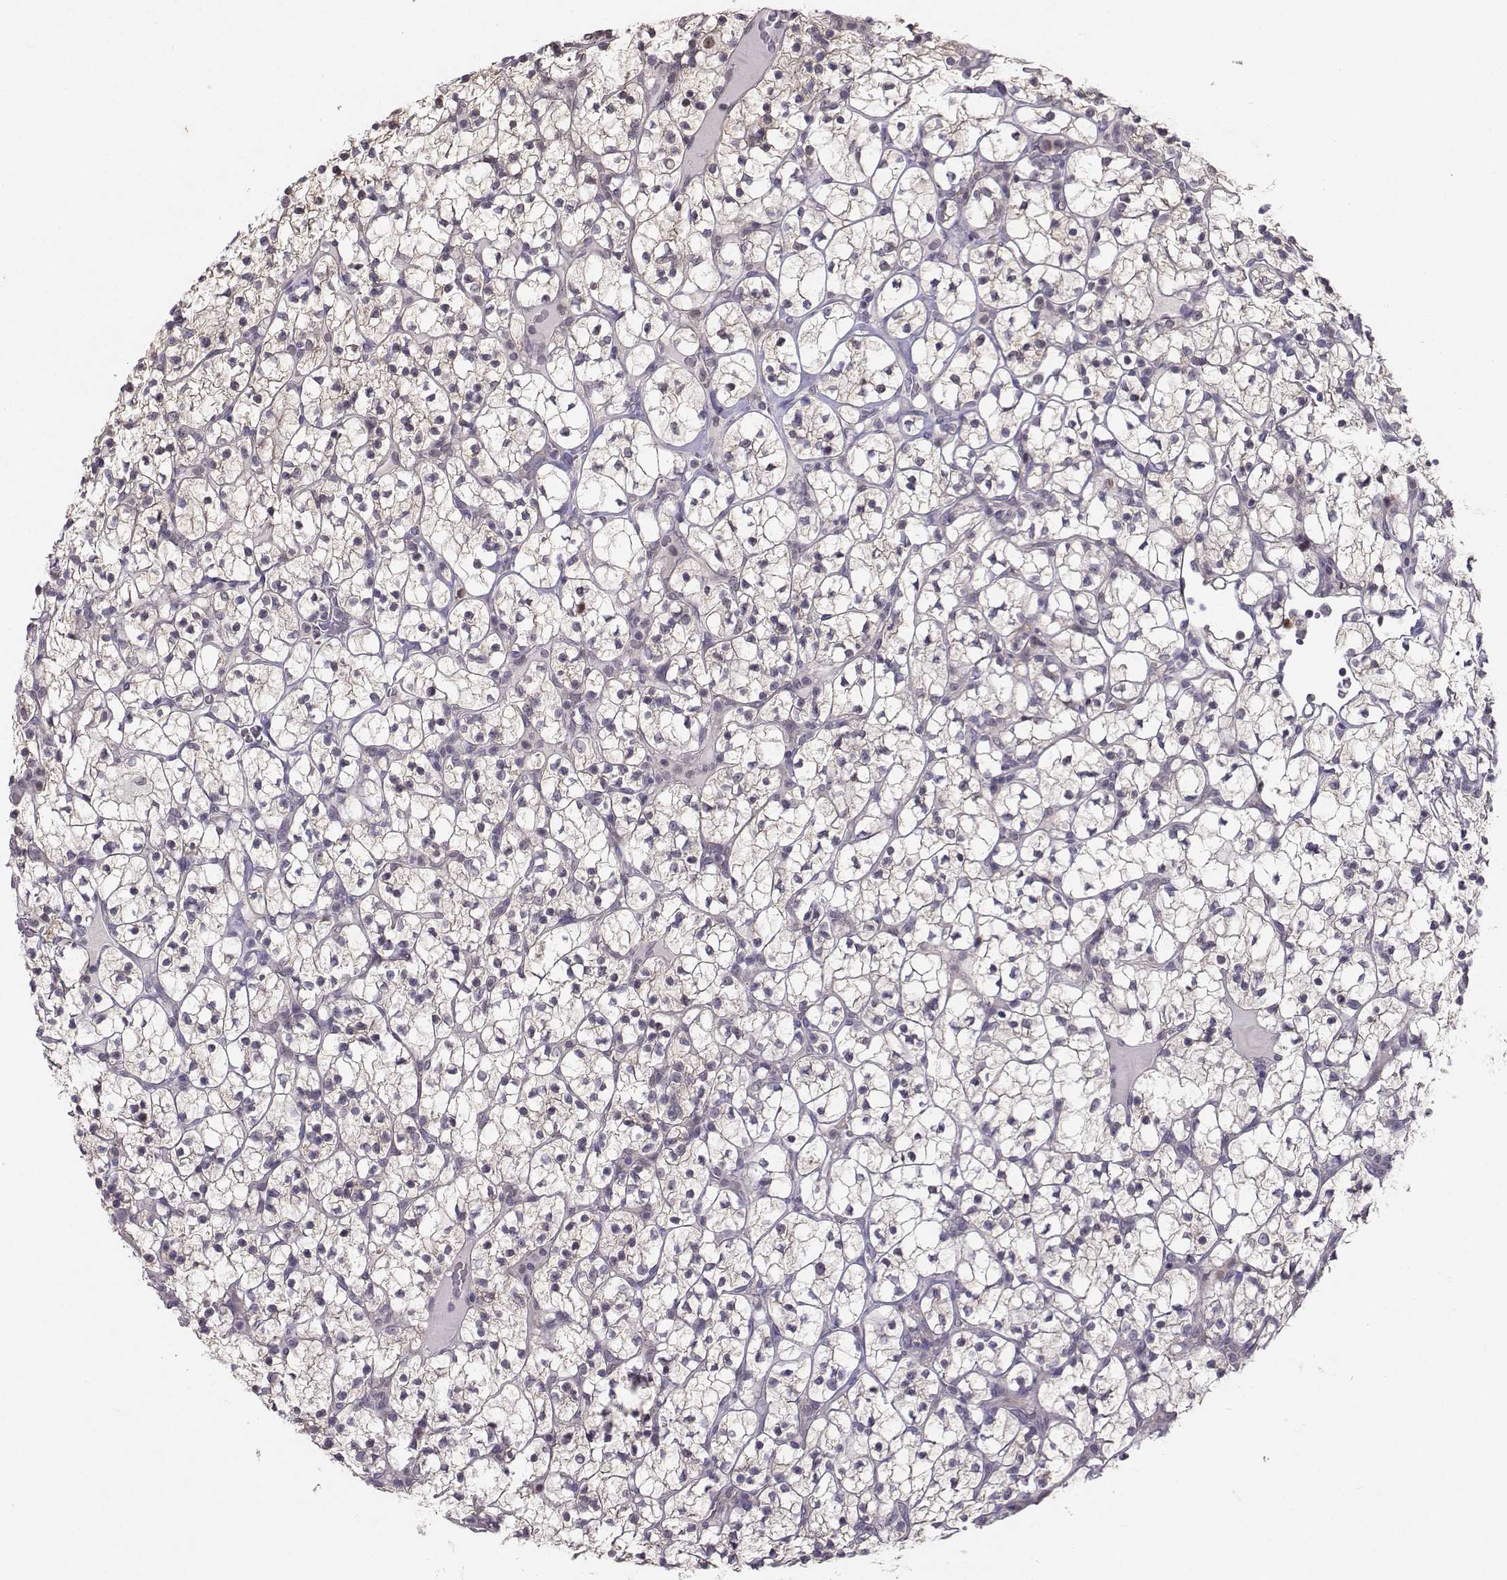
{"staining": {"intensity": "negative", "quantity": "none", "location": "none"}, "tissue": "renal cancer", "cell_type": "Tumor cells", "image_type": "cancer", "snomed": [{"axis": "morphology", "description": "Adenocarcinoma, NOS"}, {"axis": "topography", "description": "Kidney"}], "caption": "Tumor cells are negative for brown protein staining in renal cancer (adenocarcinoma). (Brightfield microscopy of DAB (3,3'-diaminobenzidine) immunohistochemistry (IHC) at high magnification).", "gene": "PKP2", "patient": {"sex": "female", "age": 89}}